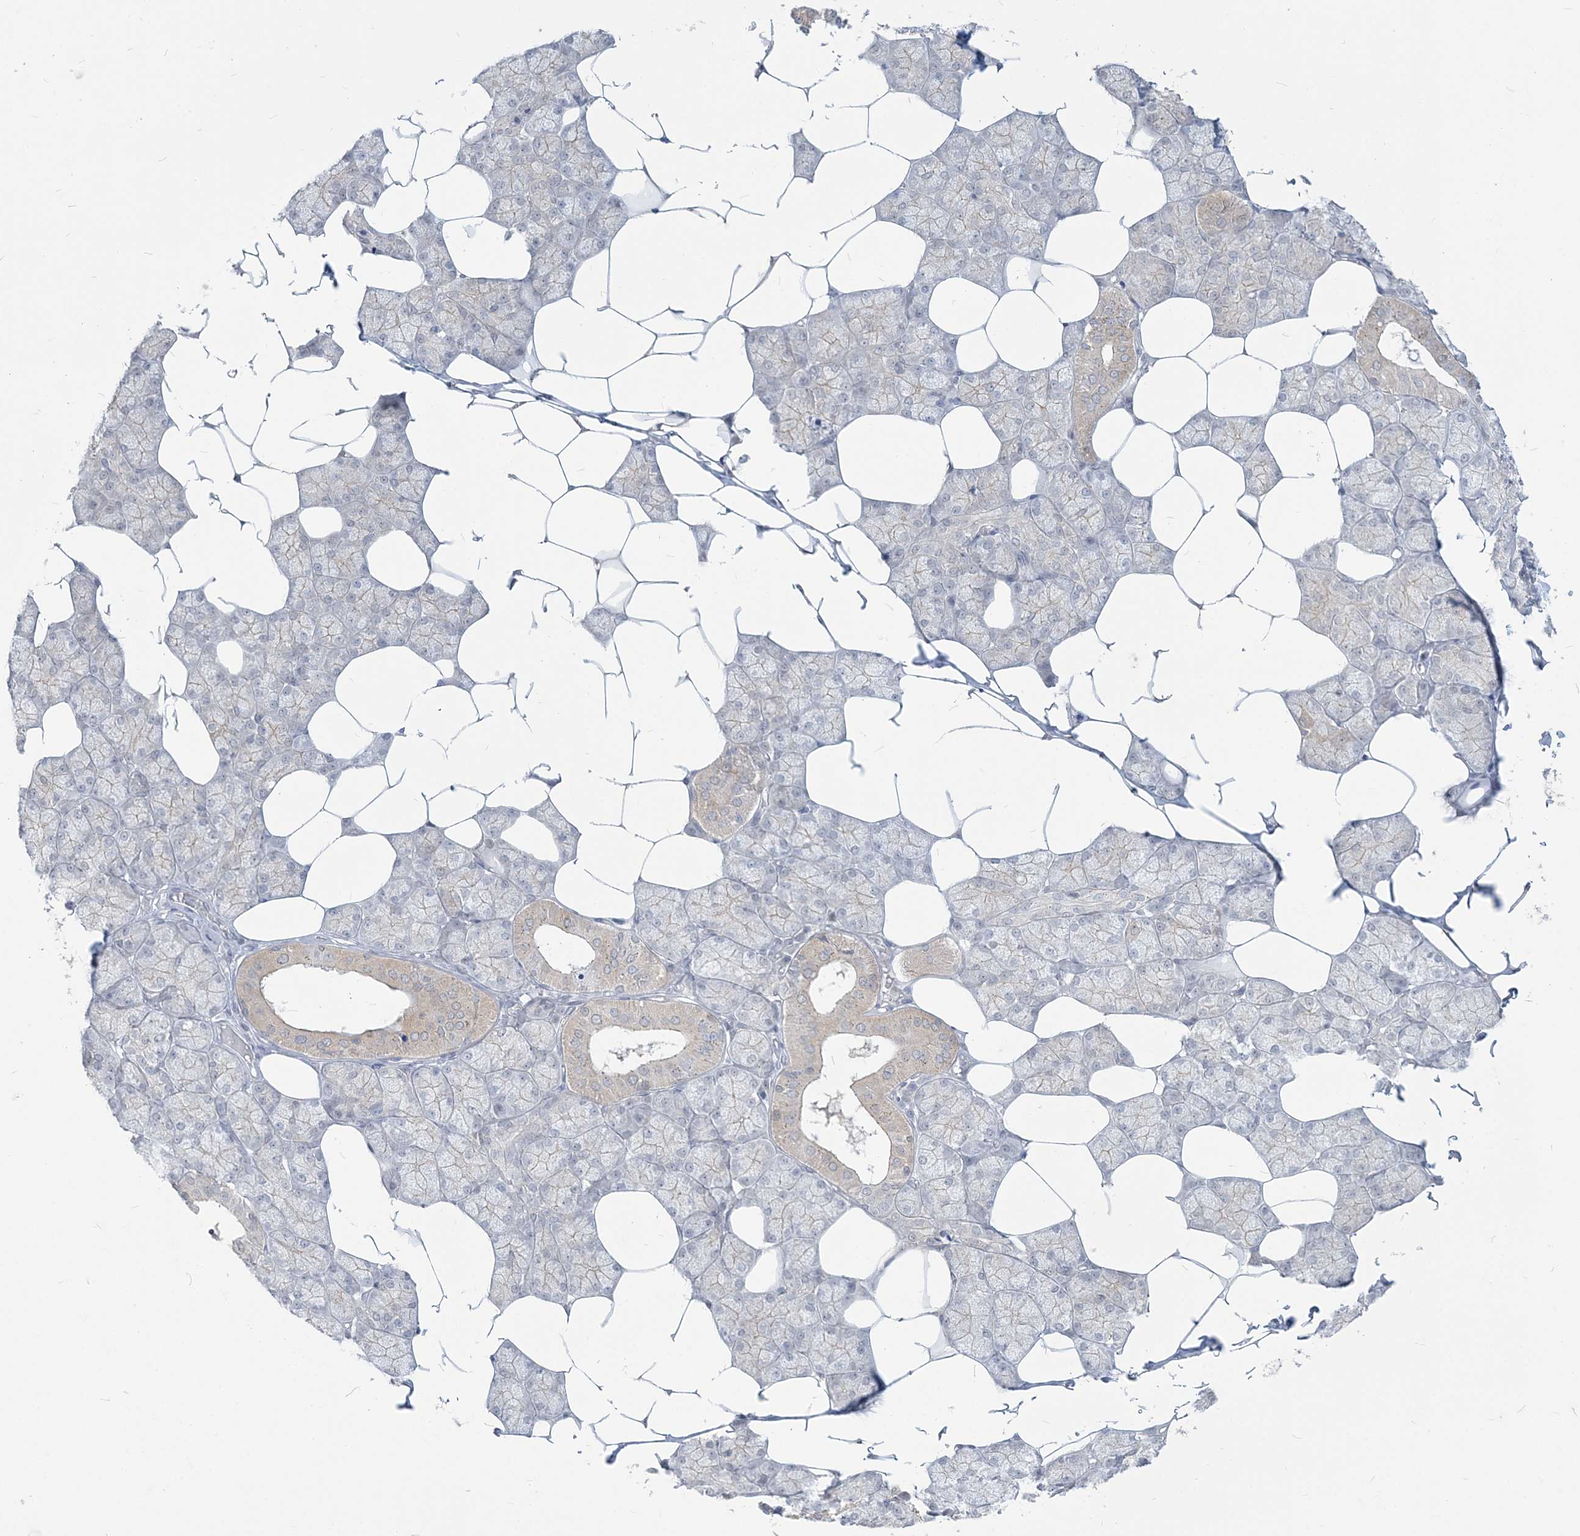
{"staining": {"intensity": "negative", "quantity": "none", "location": "none"}, "tissue": "salivary gland", "cell_type": "Glandular cells", "image_type": "normal", "snomed": [{"axis": "morphology", "description": "Normal tissue, NOS"}, {"axis": "topography", "description": "Salivary gland"}], "caption": "Salivary gland stained for a protein using immunohistochemistry exhibits no positivity glandular cells.", "gene": "SDAD1", "patient": {"sex": "male", "age": 62}}